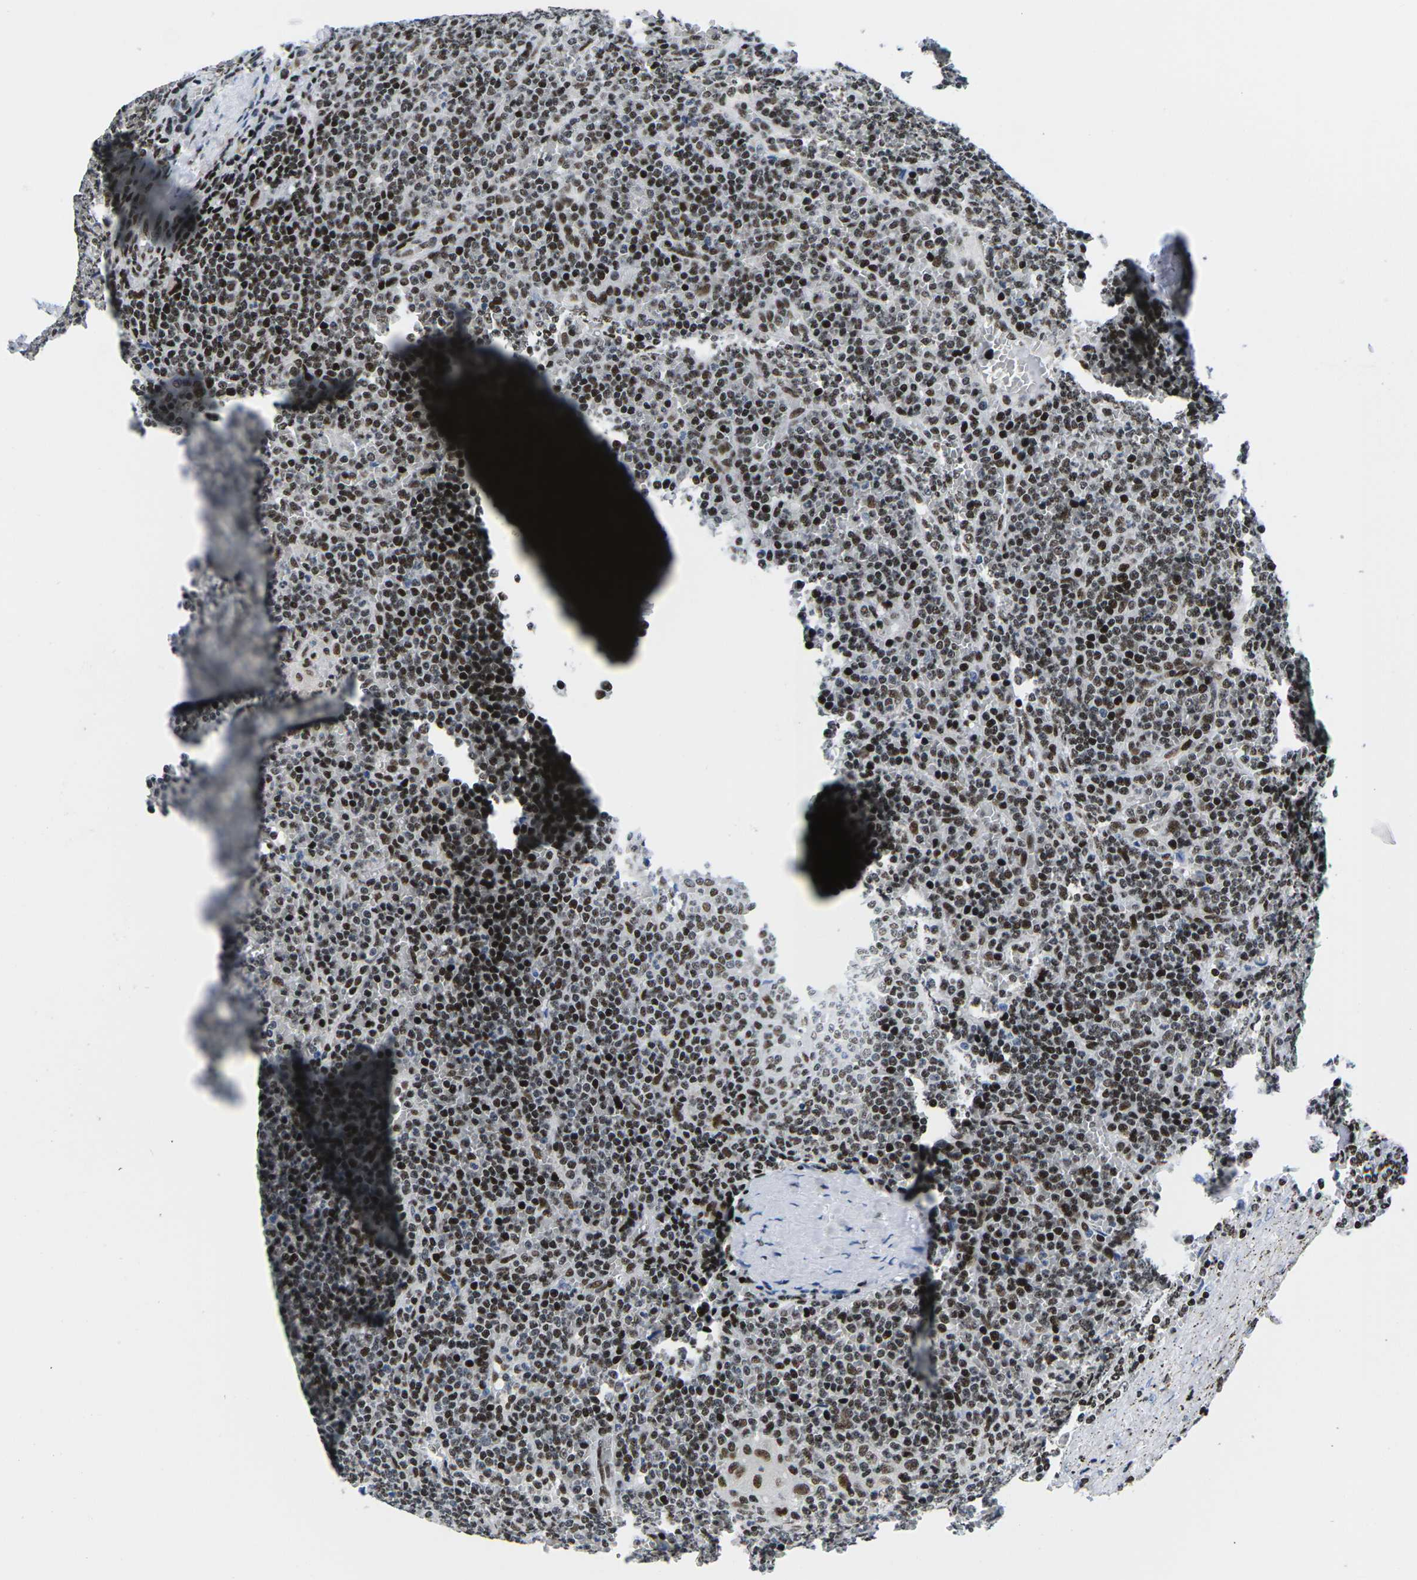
{"staining": {"intensity": "strong", "quantity": ">75%", "location": "nuclear"}, "tissue": "lymphoma", "cell_type": "Tumor cells", "image_type": "cancer", "snomed": [{"axis": "morphology", "description": "Malignant lymphoma, non-Hodgkin's type, Low grade"}, {"axis": "topography", "description": "Spleen"}], "caption": "Protein staining reveals strong nuclear staining in approximately >75% of tumor cells in lymphoma.", "gene": "ATF1", "patient": {"sex": "female", "age": 19}}